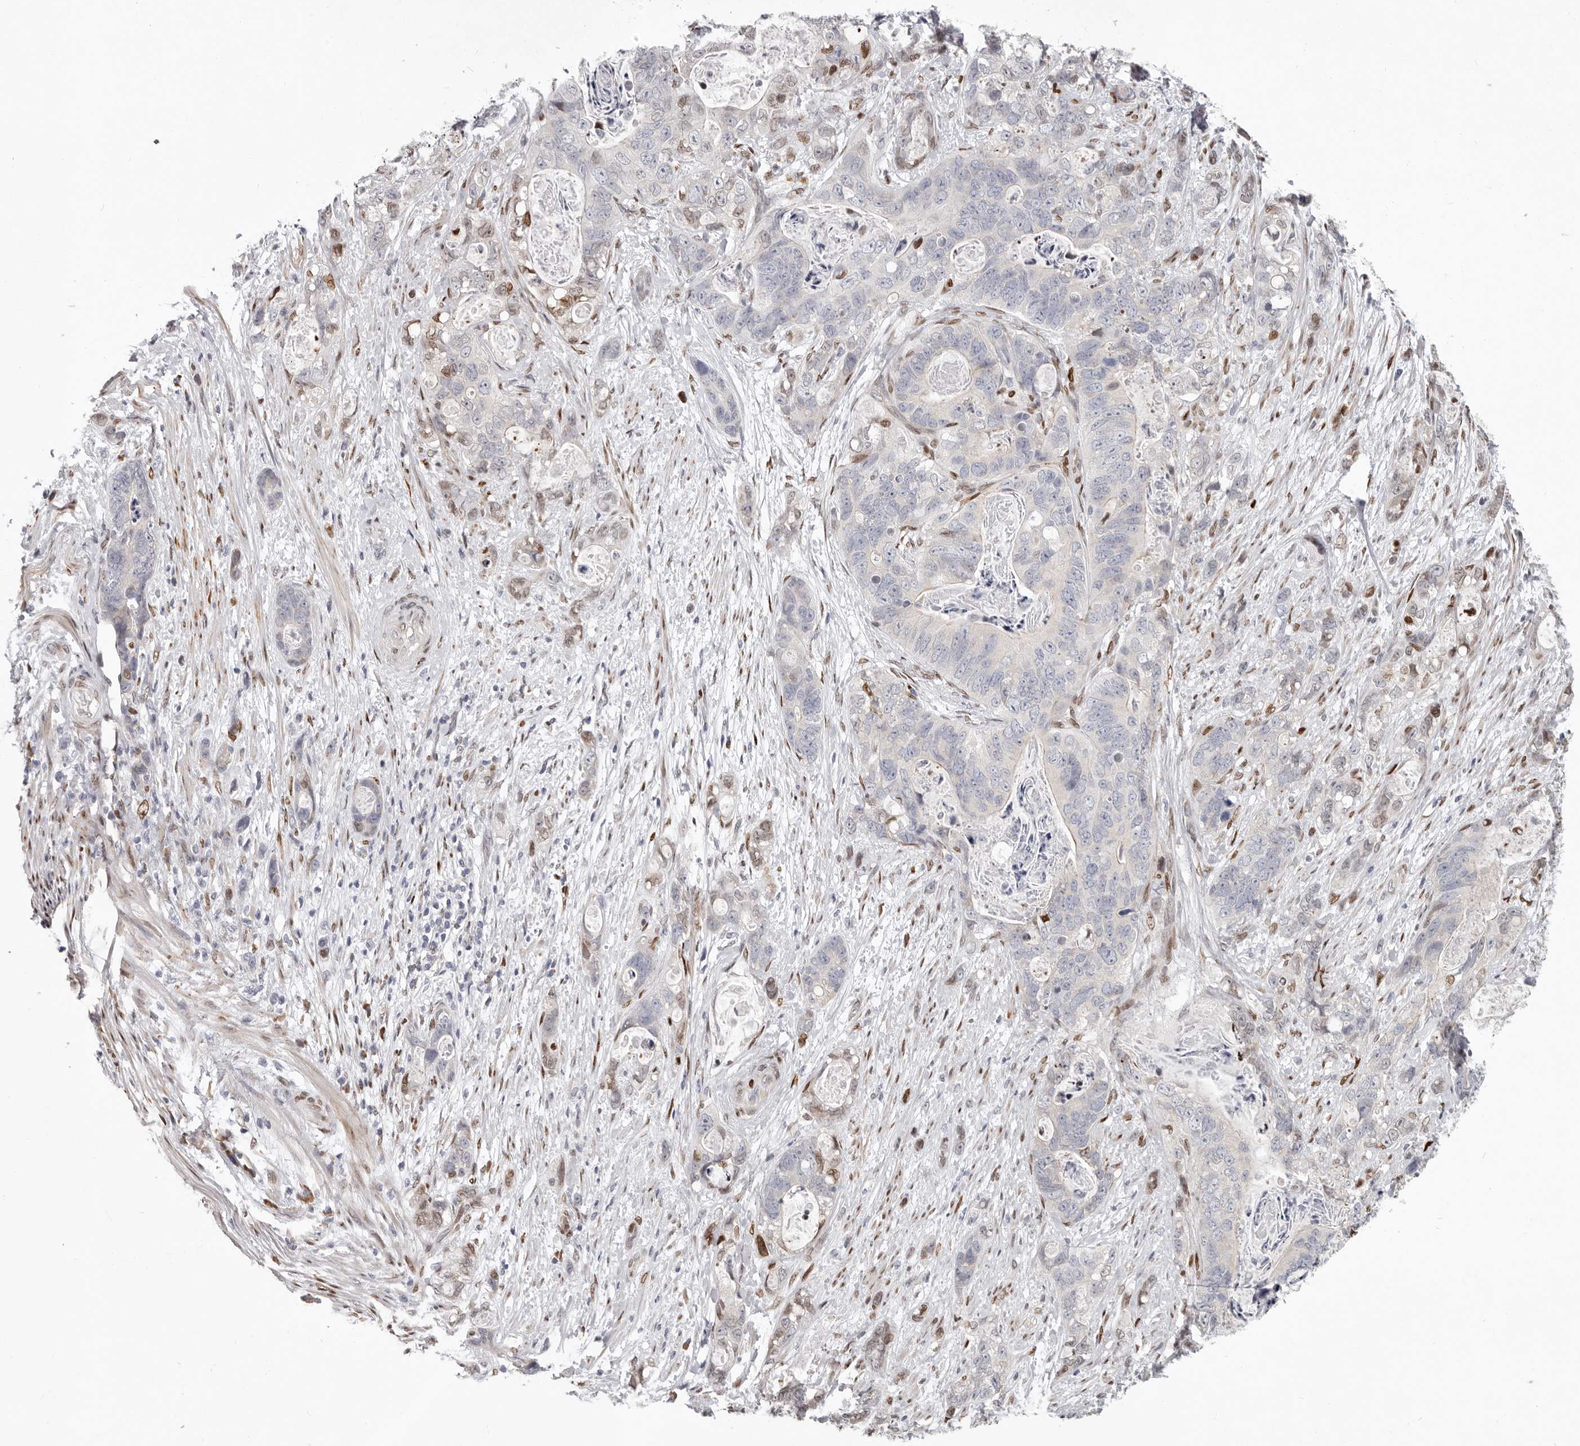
{"staining": {"intensity": "weak", "quantity": "<25%", "location": "nuclear"}, "tissue": "stomach cancer", "cell_type": "Tumor cells", "image_type": "cancer", "snomed": [{"axis": "morphology", "description": "Normal tissue, NOS"}, {"axis": "morphology", "description": "Adenocarcinoma, NOS"}, {"axis": "topography", "description": "Stomach"}], "caption": "Human stomach adenocarcinoma stained for a protein using immunohistochemistry shows no staining in tumor cells.", "gene": "SRP19", "patient": {"sex": "female", "age": 89}}